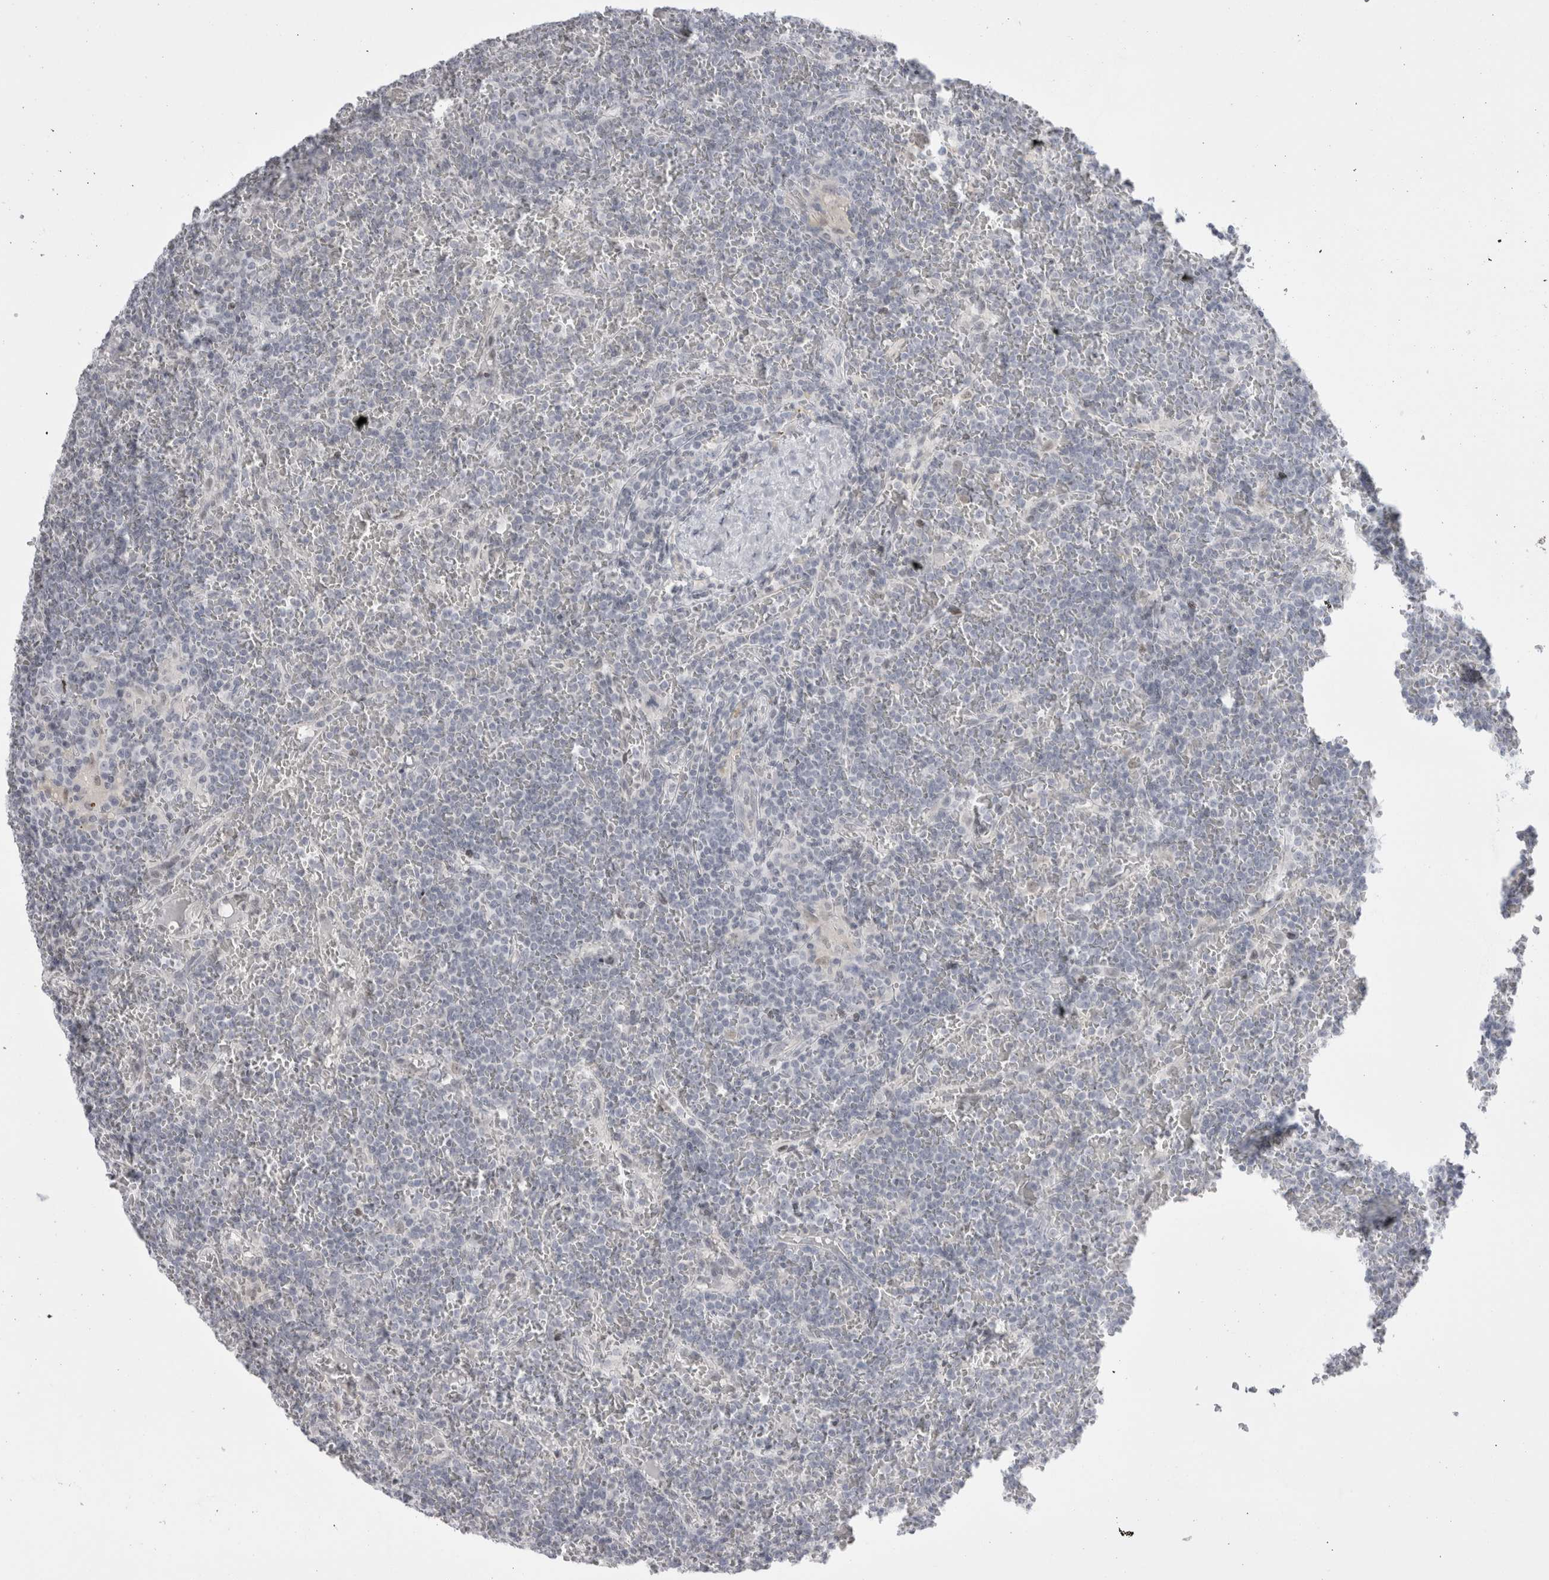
{"staining": {"intensity": "negative", "quantity": "none", "location": "none"}, "tissue": "lymphoma", "cell_type": "Tumor cells", "image_type": "cancer", "snomed": [{"axis": "morphology", "description": "Malignant lymphoma, non-Hodgkin's type, Low grade"}, {"axis": "topography", "description": "Spleen"}], "caption": "Tumor cells show no significant staining in lymphoma.", "gene": "FNDC8", "patient": {"sex": "female", "age": 19}}